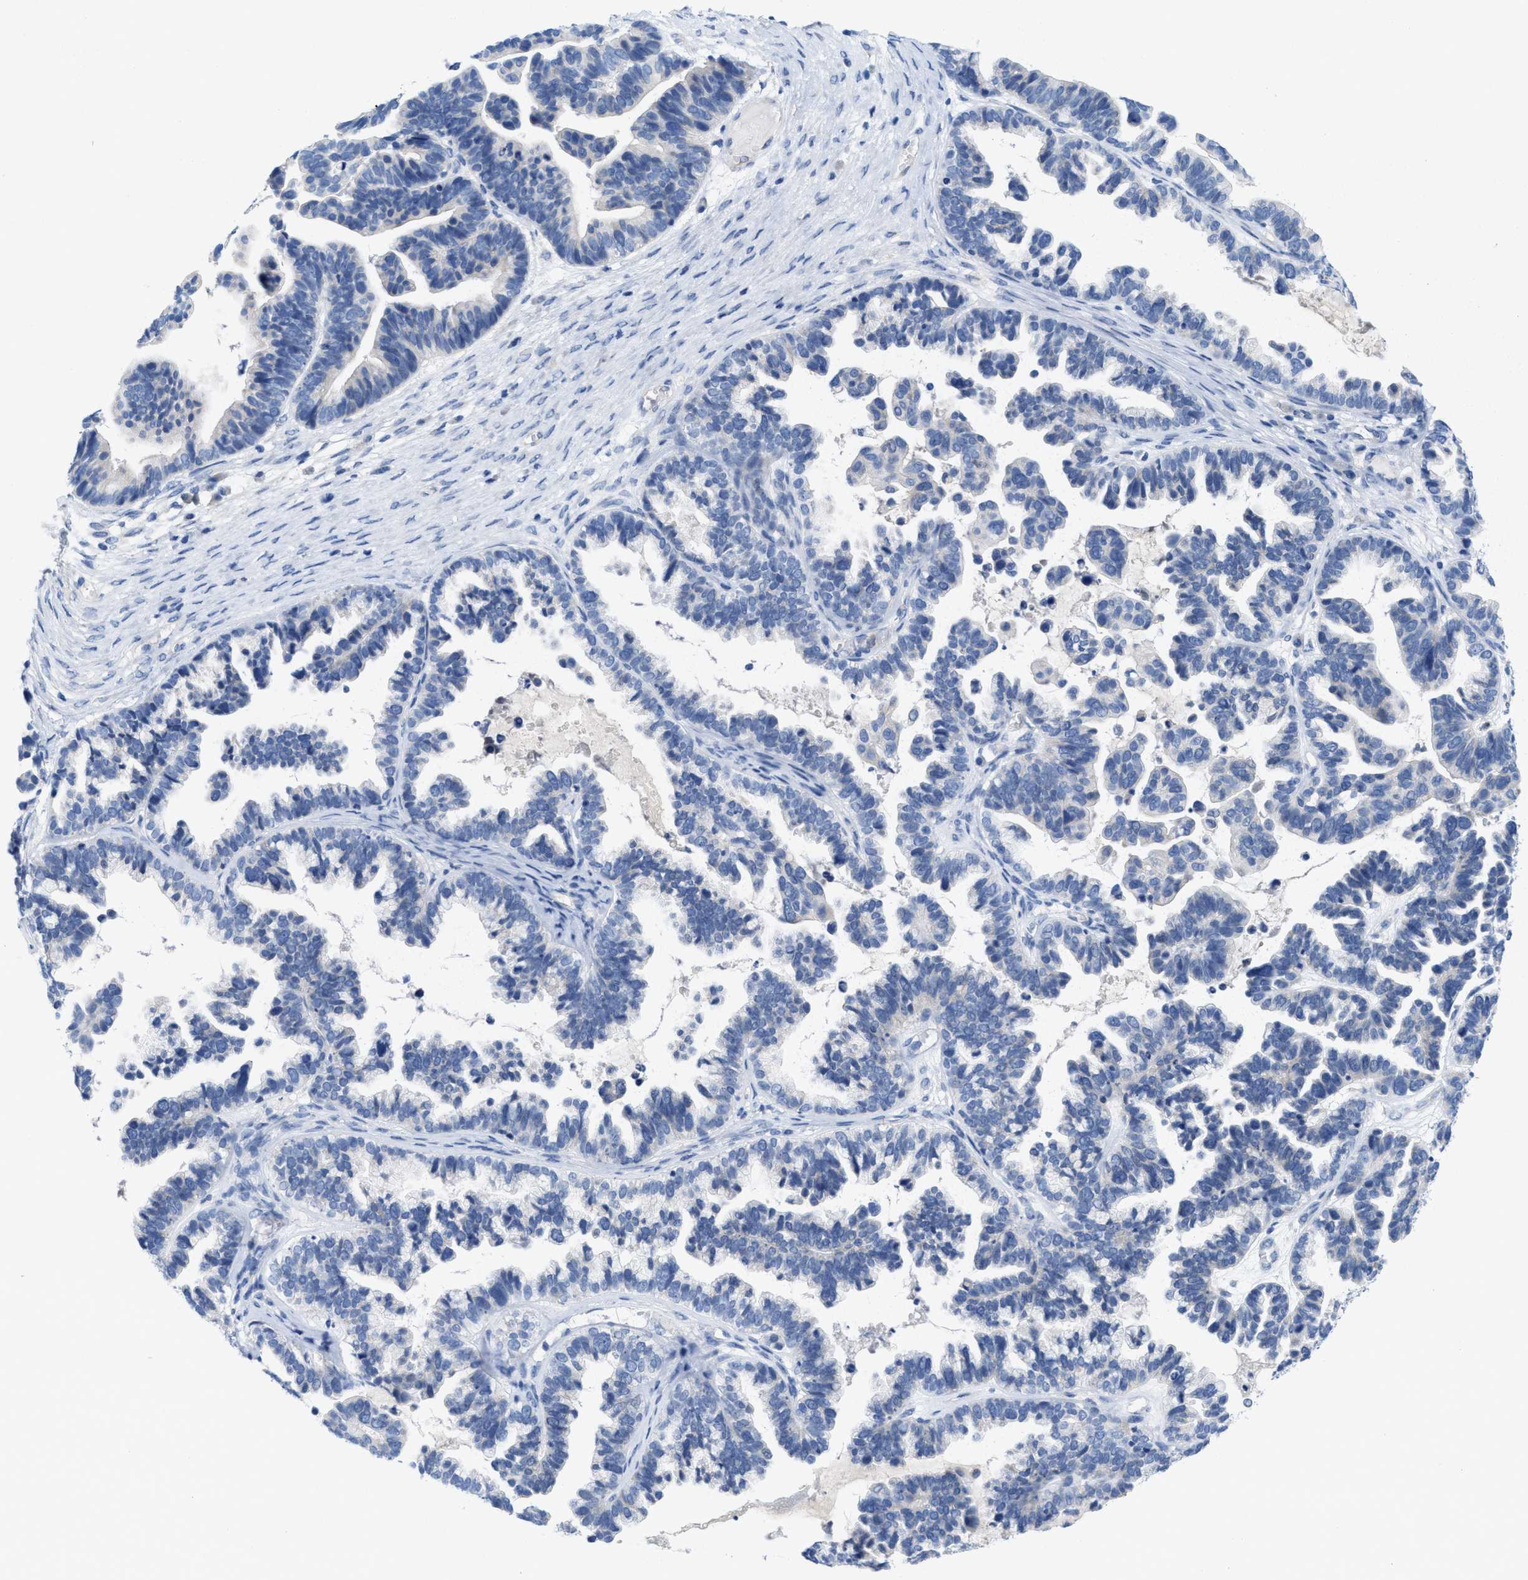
{"staining": {"intensity": "negative", "quantity": "none", "location": "none"}, "tissue": "ovarian cancer", "cell_type": "Tumor cells", "image_type": "cancer", "snomed": [{"axis": "morphology", "description": "Cystadenocarcinoma, serous, NOS"}, {"axis": "topography", "description": "Ovary"}], "caption": "DAB immunohistochemical staining of serous cystadenocarcinoma (ovarian) displays no significant positivity in tumor cells.", "gene": "CPA2", "patient": {"sex": "female", "age": 56}}